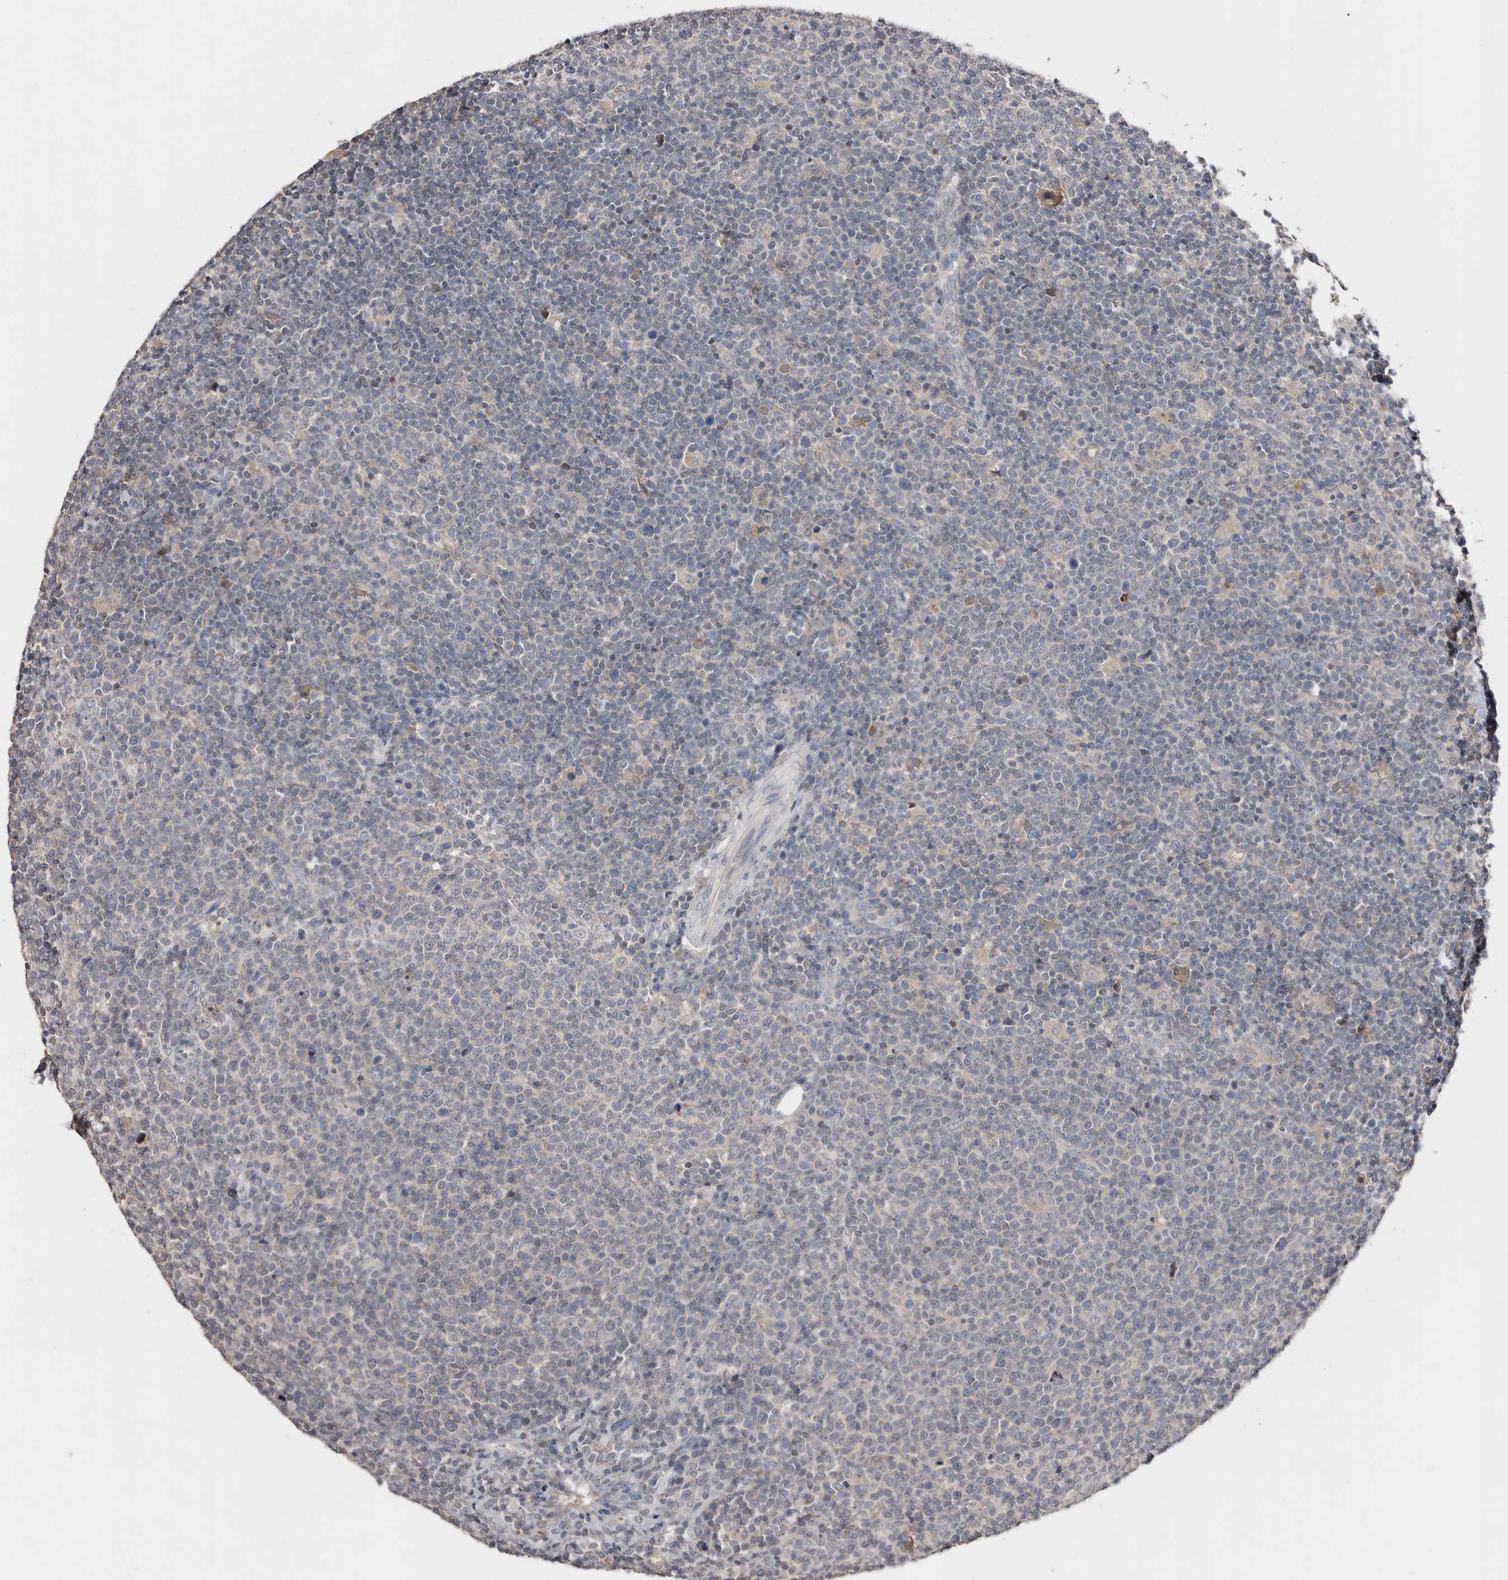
{"staining": {"intensity": "negative", "quantity": "none", "location": "none"}, "tissue": "lymphoma", "cell_type": "Tumor cells", "image_type": "cancer", "snomed": [{"axis": "morphology", "description": "Malignant lymphoma, non-Hodgkin's type, High grade"}, {"axis": "topography", "description": "Lymph node"}], "caption": "Immunohistochemistry image of lymphoma stained for a protein (brown), which demonstrates no staining in tumor cells. (DAB IHC, high magnification).", "gene": "SLC39A2", "patient": {"sex": "male", "age": 61}}